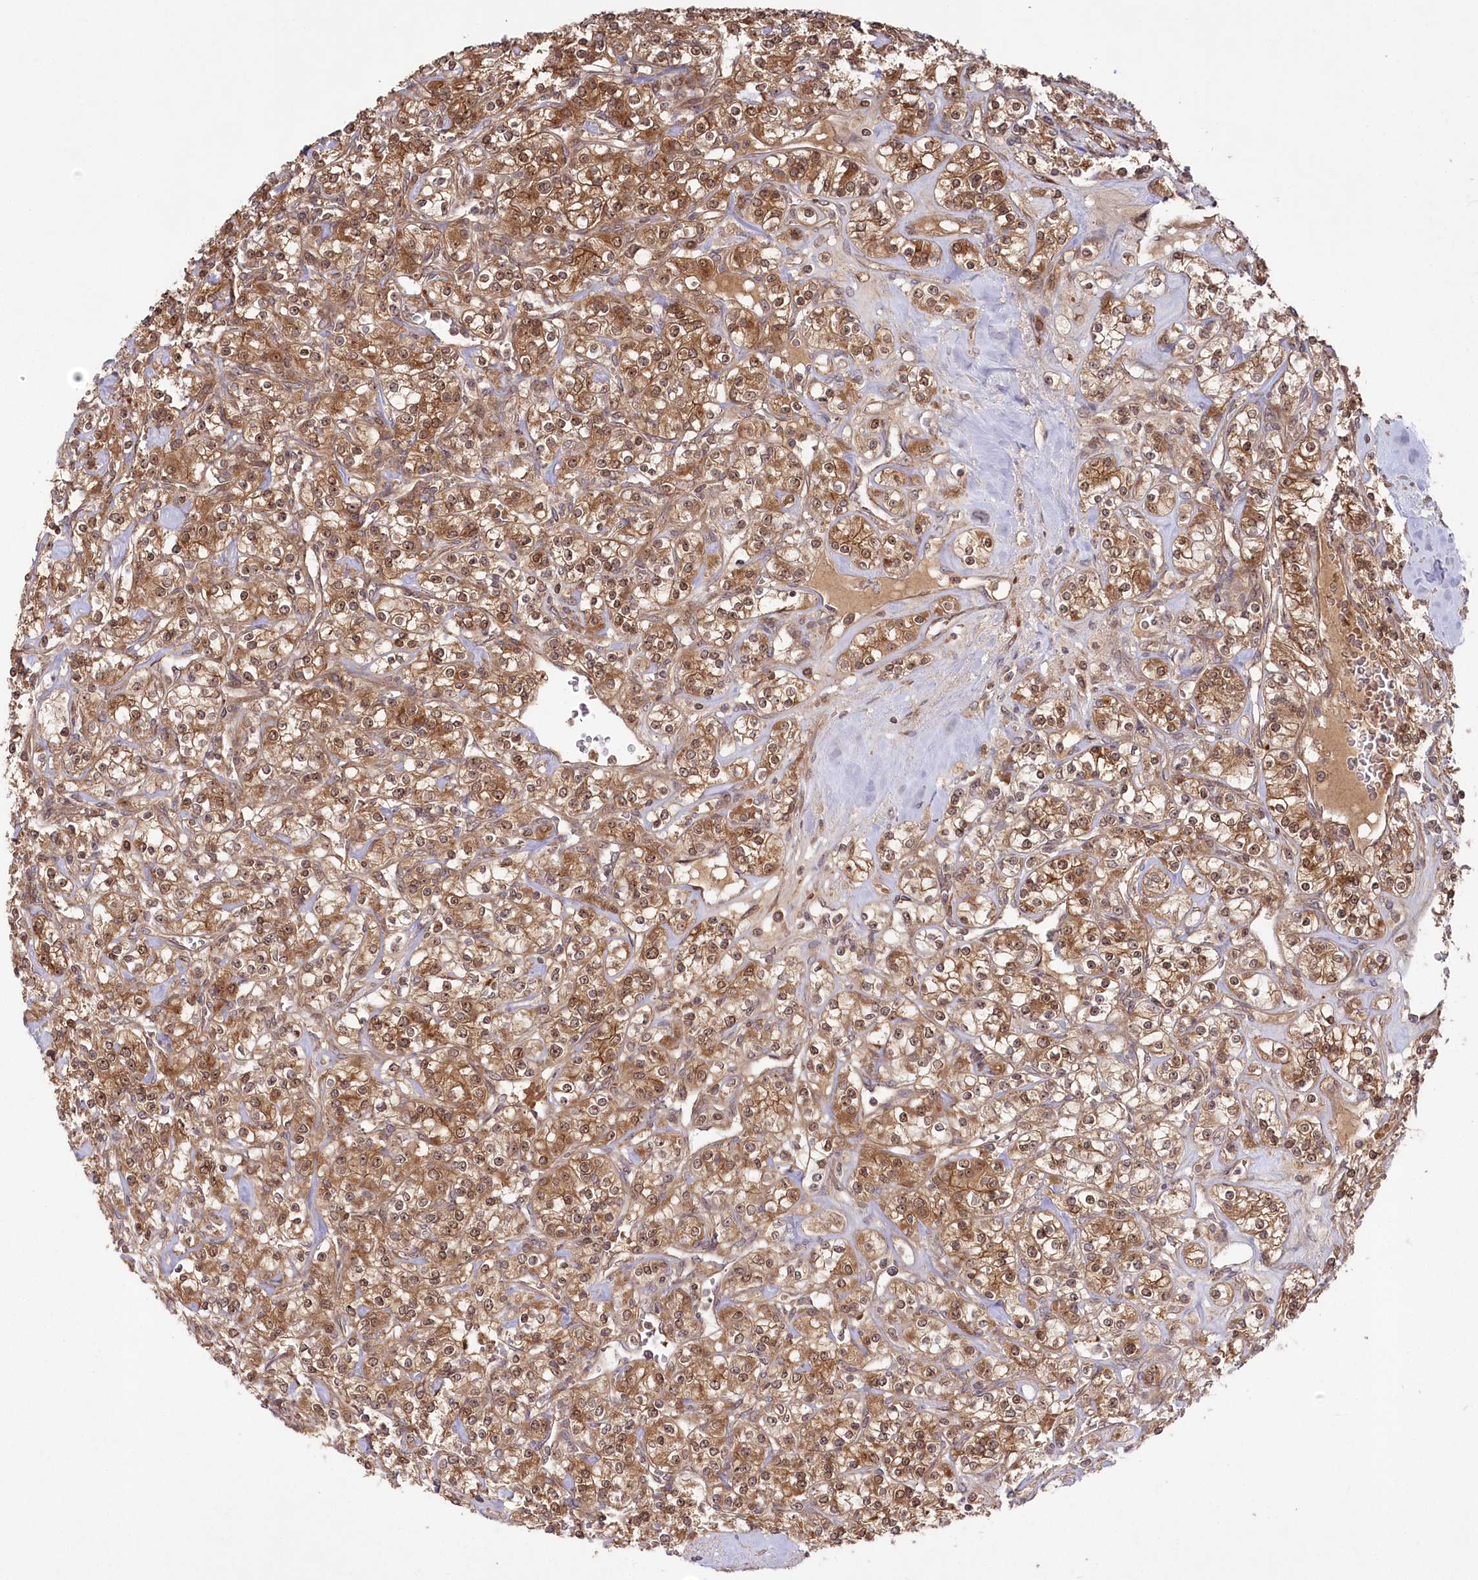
{"staining": {"intensity": "moderate", "quantity": ">75%", "location": "cytoplasmic/membranous,nuclear"}, "tissue": "renal cancer", "cell_type": "Tumor cells", "image_type": "cancer", "snomed": [{"axis": "morphology", "description": "Adenocarcinoma, NOS"}, {"axis": "topography", "description": "Kidney"}], "caption": "Immunohistochemical staining of human renal adenocarcinoma shows medium levels of moderate cytoplasmic/membranous and nuclear protein expression in approximately >75% of tumor cells.", "gene": "TBCA", "patient": {"sex": "male", "age": 77}}